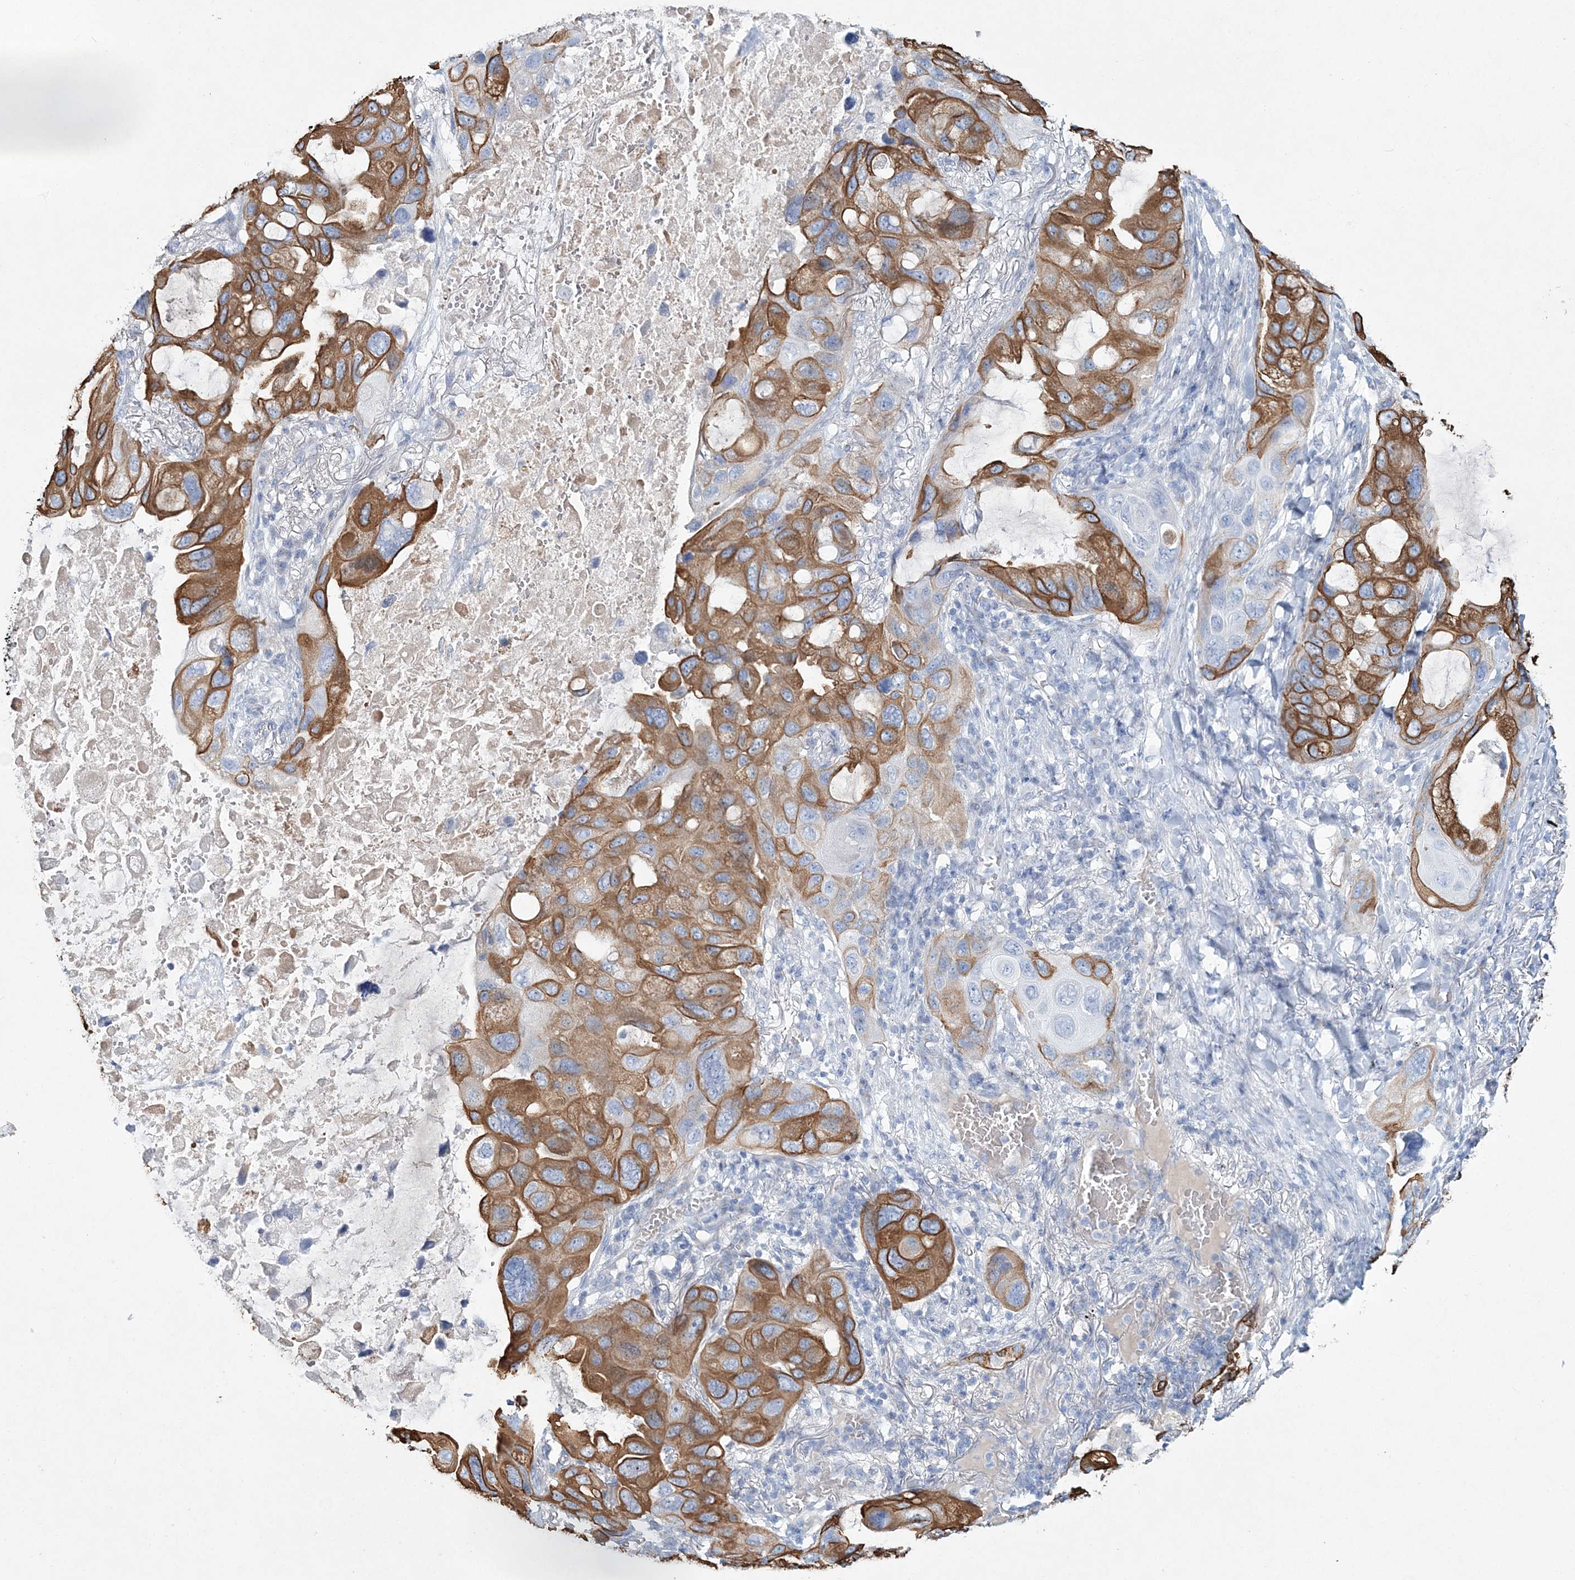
{"staining": {"intensity": "moderate", "quantity": ">75%", "location": "cytoplasmic/membranous"}, "tissue": "lung cancer", "cell_type": "Tumor cells", "image_type": "cancer", "snomed": [{"axis": "morphology", "description": "Squamous cell carcinoma, NOS"}, {"axis": "topography", "description": "Lung"}], "caption": "Immunohistochemistry (IHC) photomicrograph of neoplastic tissue: lung cancer stained using immunohistochemistry (IHC) demonstrates medium levels of moderate protein expression localized specifically in the cytoplasmic/membranous of tumor cells, appearing as a cytoplasmic/membranous brown color.", "gene": "ADGRL1", "patient": {"sex": "female", "age": 73}}